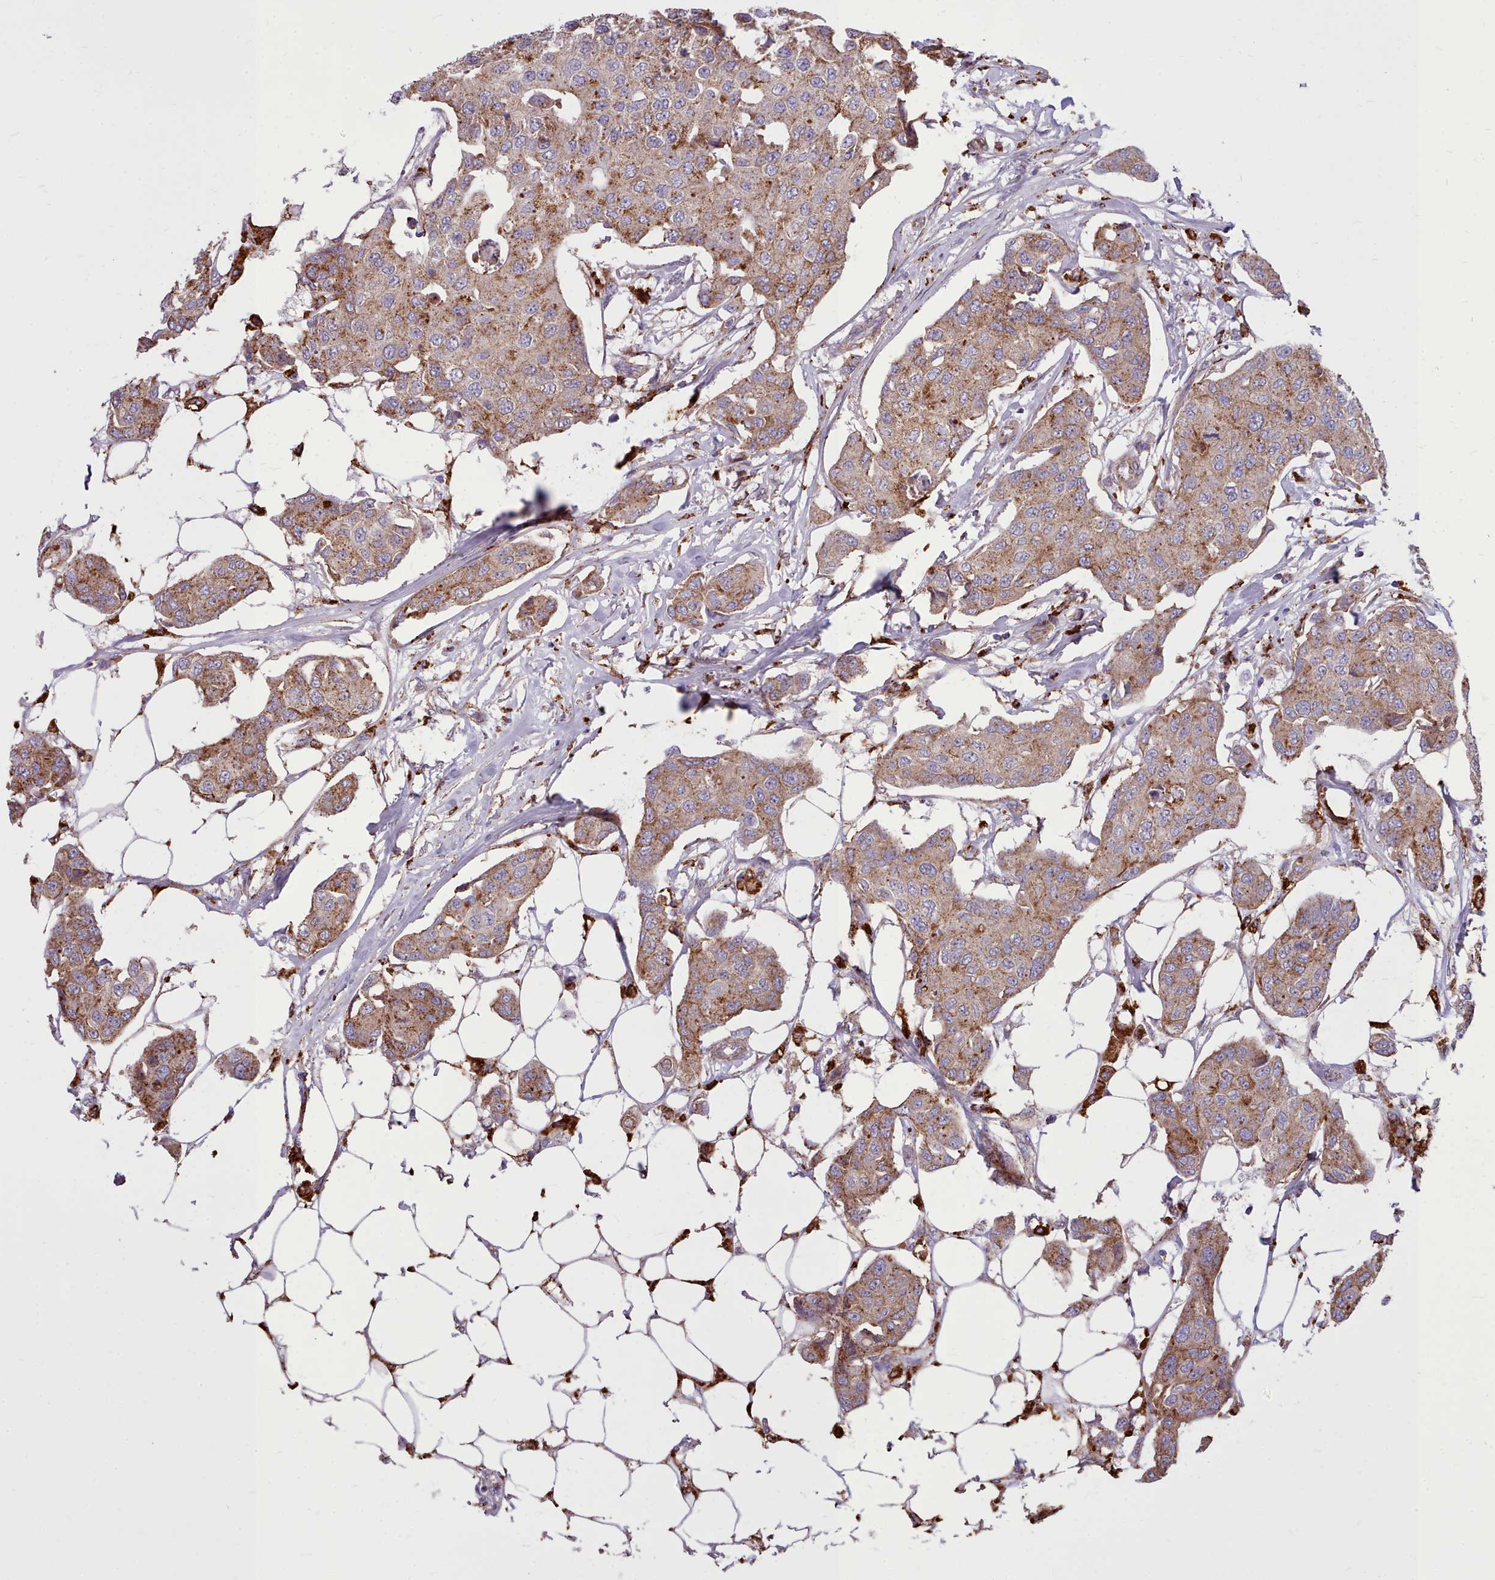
{"staining": {"intensity": "moderate", "quantity": ">75%", "location": "cytoplasmic/membranous"}, "tissue": "breast cancer", "cell_type": "Tumor cells", "image_type": "cancer", "snomed": [{"axis": "morphology", "description": "Duct carcinoma"}, {"axis": "topography", "description": "Breast"}, {"axis": "topography", "description": "Lymph node"}], "caption": "Breast invasive ductal carcinoma stained for a protein exhibits moderate cytoplasmic/membranous positivity in tumor cells. (DAB (3,3'-diaminobenzidine) IHC, brown staining for protein, blue staining for nuclei).", "gene": "PACSIN3", "patient": {"sex": "female", "age": 80}}